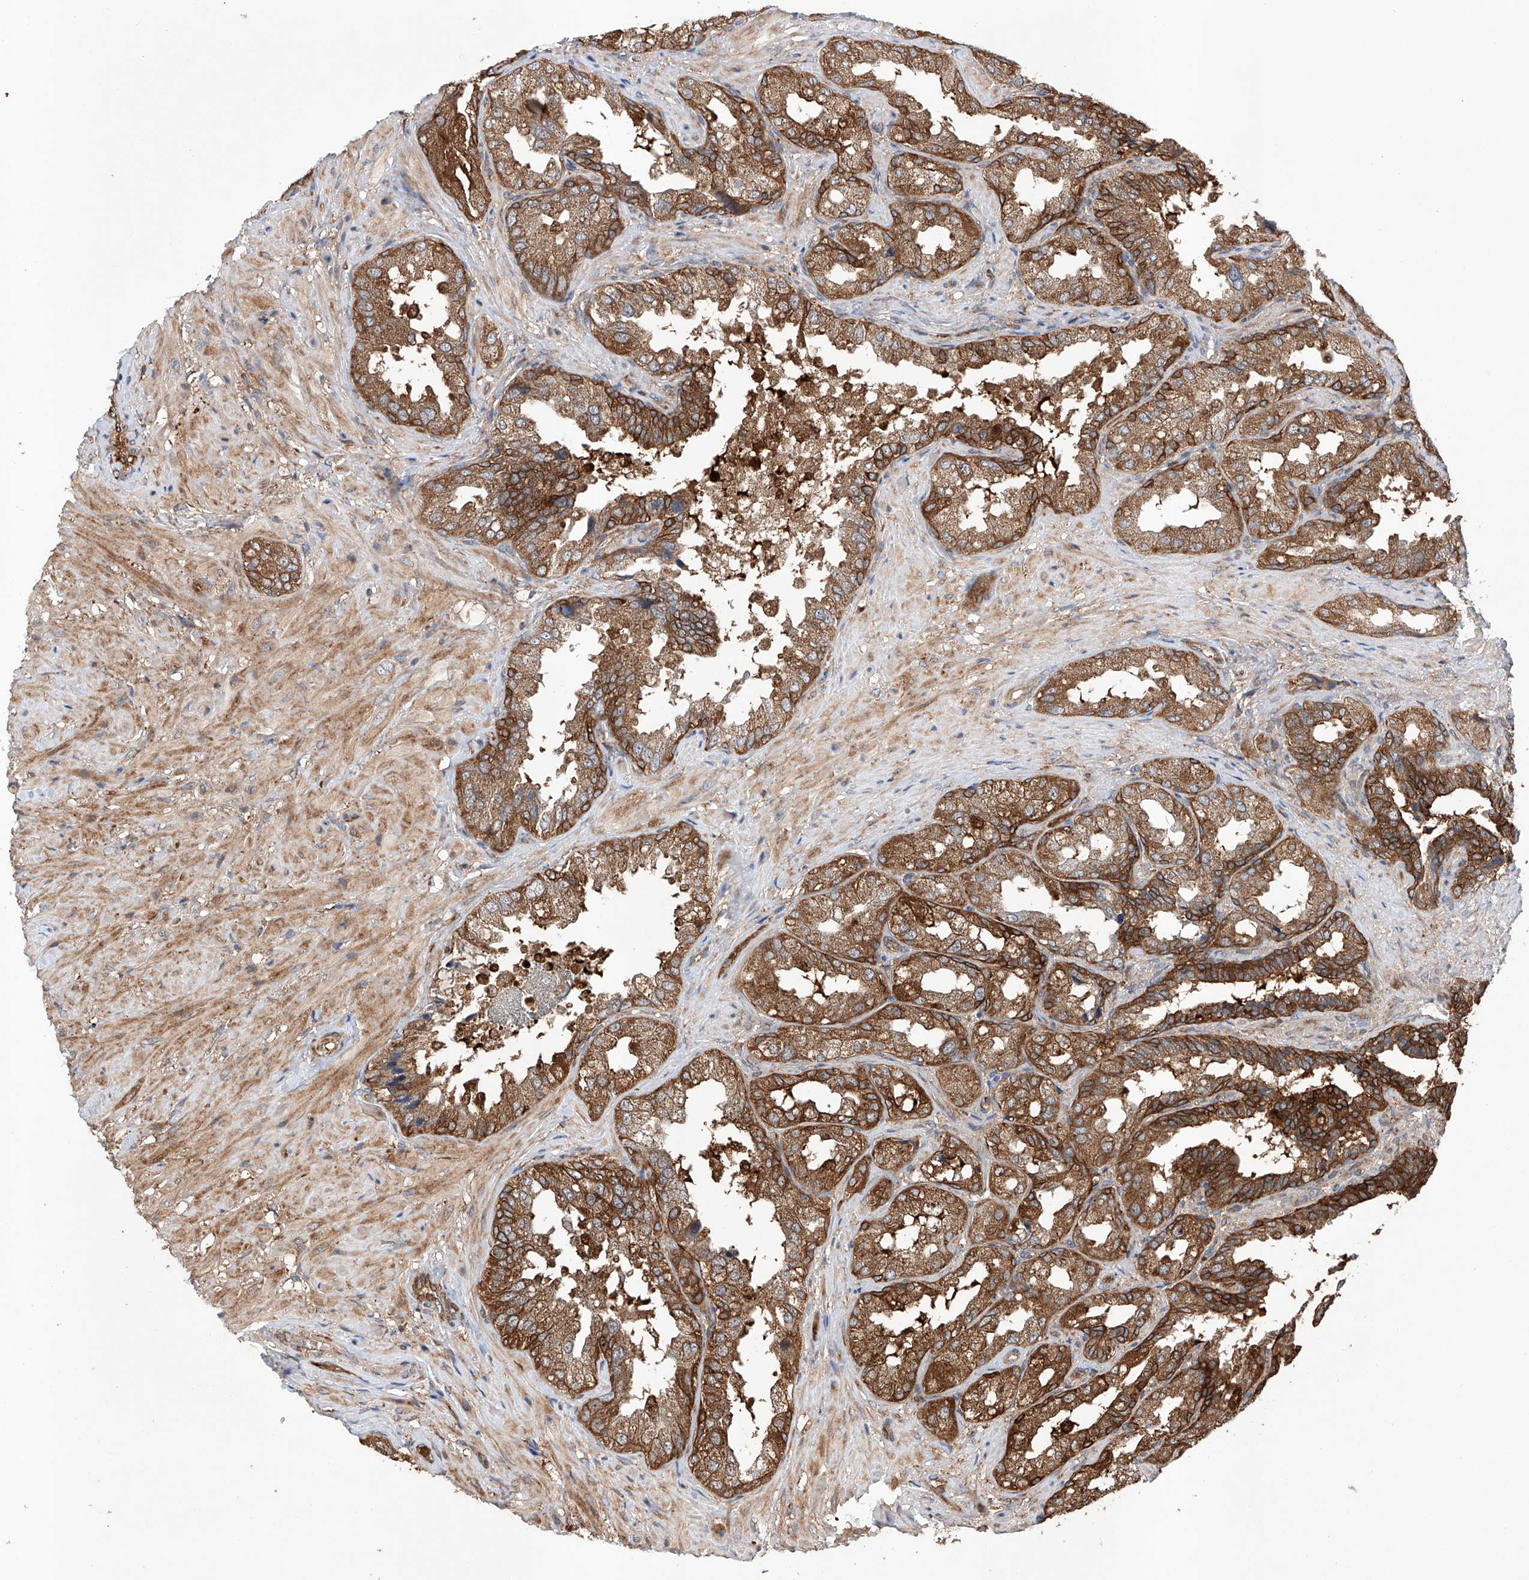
{"staining": {"intensity": "strong", "quantity": ">75%", "location": "cytoplasmic/membranous"}, "tissue": "seminal vesicle", "cell_type": "Glandular cells", "image_type": "normal", "snomed": [{"axis": "morphology", "description": "Normal tissue, NOS"}, {"axis": "topography", "description": "Seminal veicle"}, {"axis": "topography", "description": "Peripheral nerve tissue"}], "caption": "Brown immunohistochemical staining in benign seminal vesicle shows strong cytoplasmic/membranous staining in about >75% of glandular cells.", "gene": "TIMM23", "patient": {"sex": "male", "age": 63}}